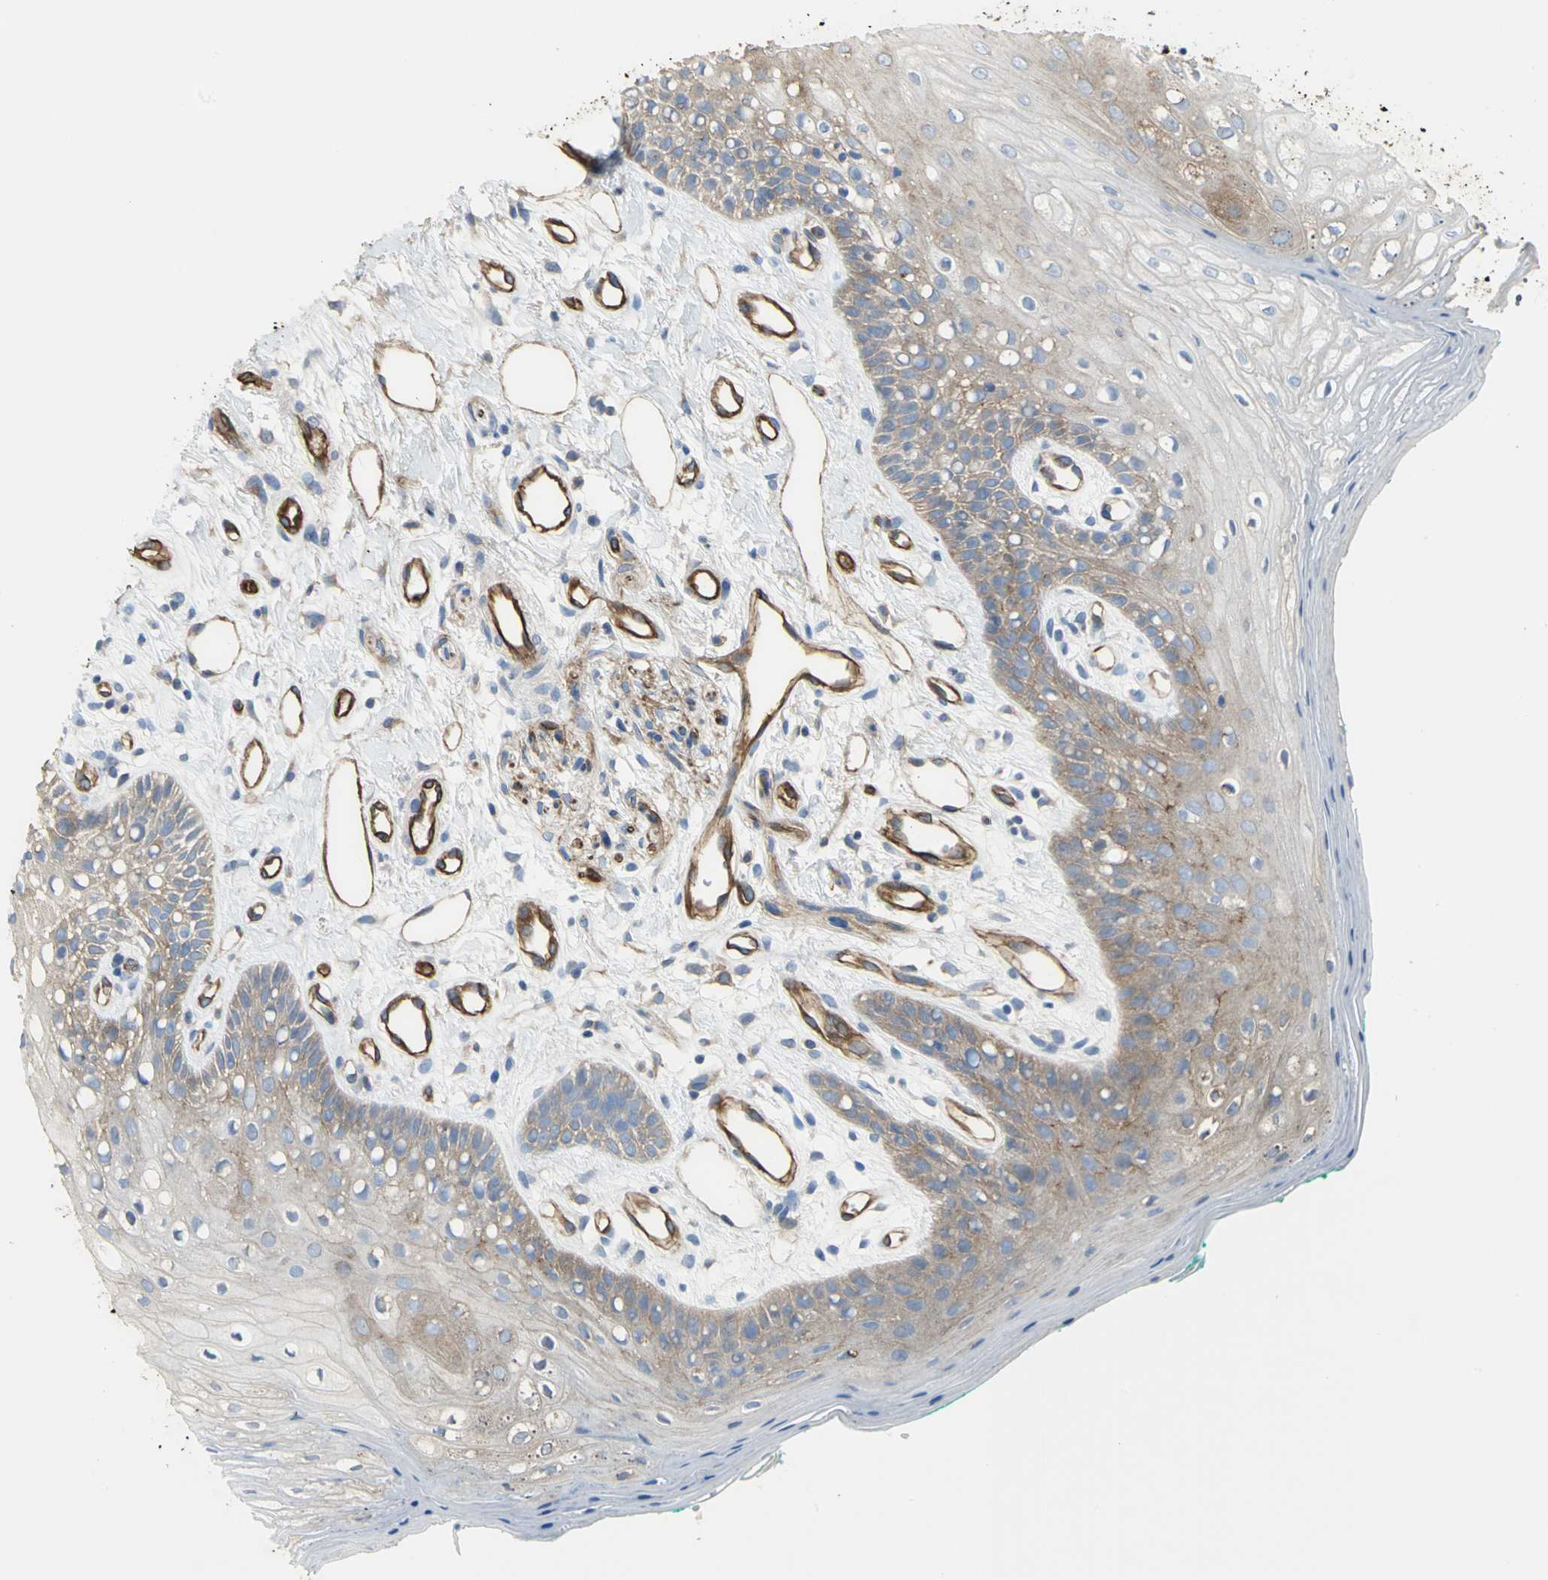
{"staining": {"intensity": "weak", "quantity": ">75%", "location": "cytoplasmic/membranous"}, "tissue": "oral mucosa", "cell_type": "Squamous epithelial cells", "image_type": "normal", "snomed": [{"axis": "morphology", "description": "Normal tissue, NOS"}, {"axis": "morphology", "description": "Squamous cell carcinoma, NOS"}, {"axis": "topography", "description": "Skeletal muscle"}, {"axis": "topography", "description": "Oral tissue"}, {"axis": "topography", "description": "Head-Neck"}], "caption": "A micrograph of human oral mucosa stained for a protein shows weak cytoplasmic/membranous brown staining in squamous epithelial cells. The staining was performed using DAB (3,3'-diaminobenzidine) to visualize the protein expression in brown, while the nuclei were stained in blue with hematoxylin (Magnification: 20x).", "gene": "FLNB", "patient": {"sex": "female", "age": 84}}